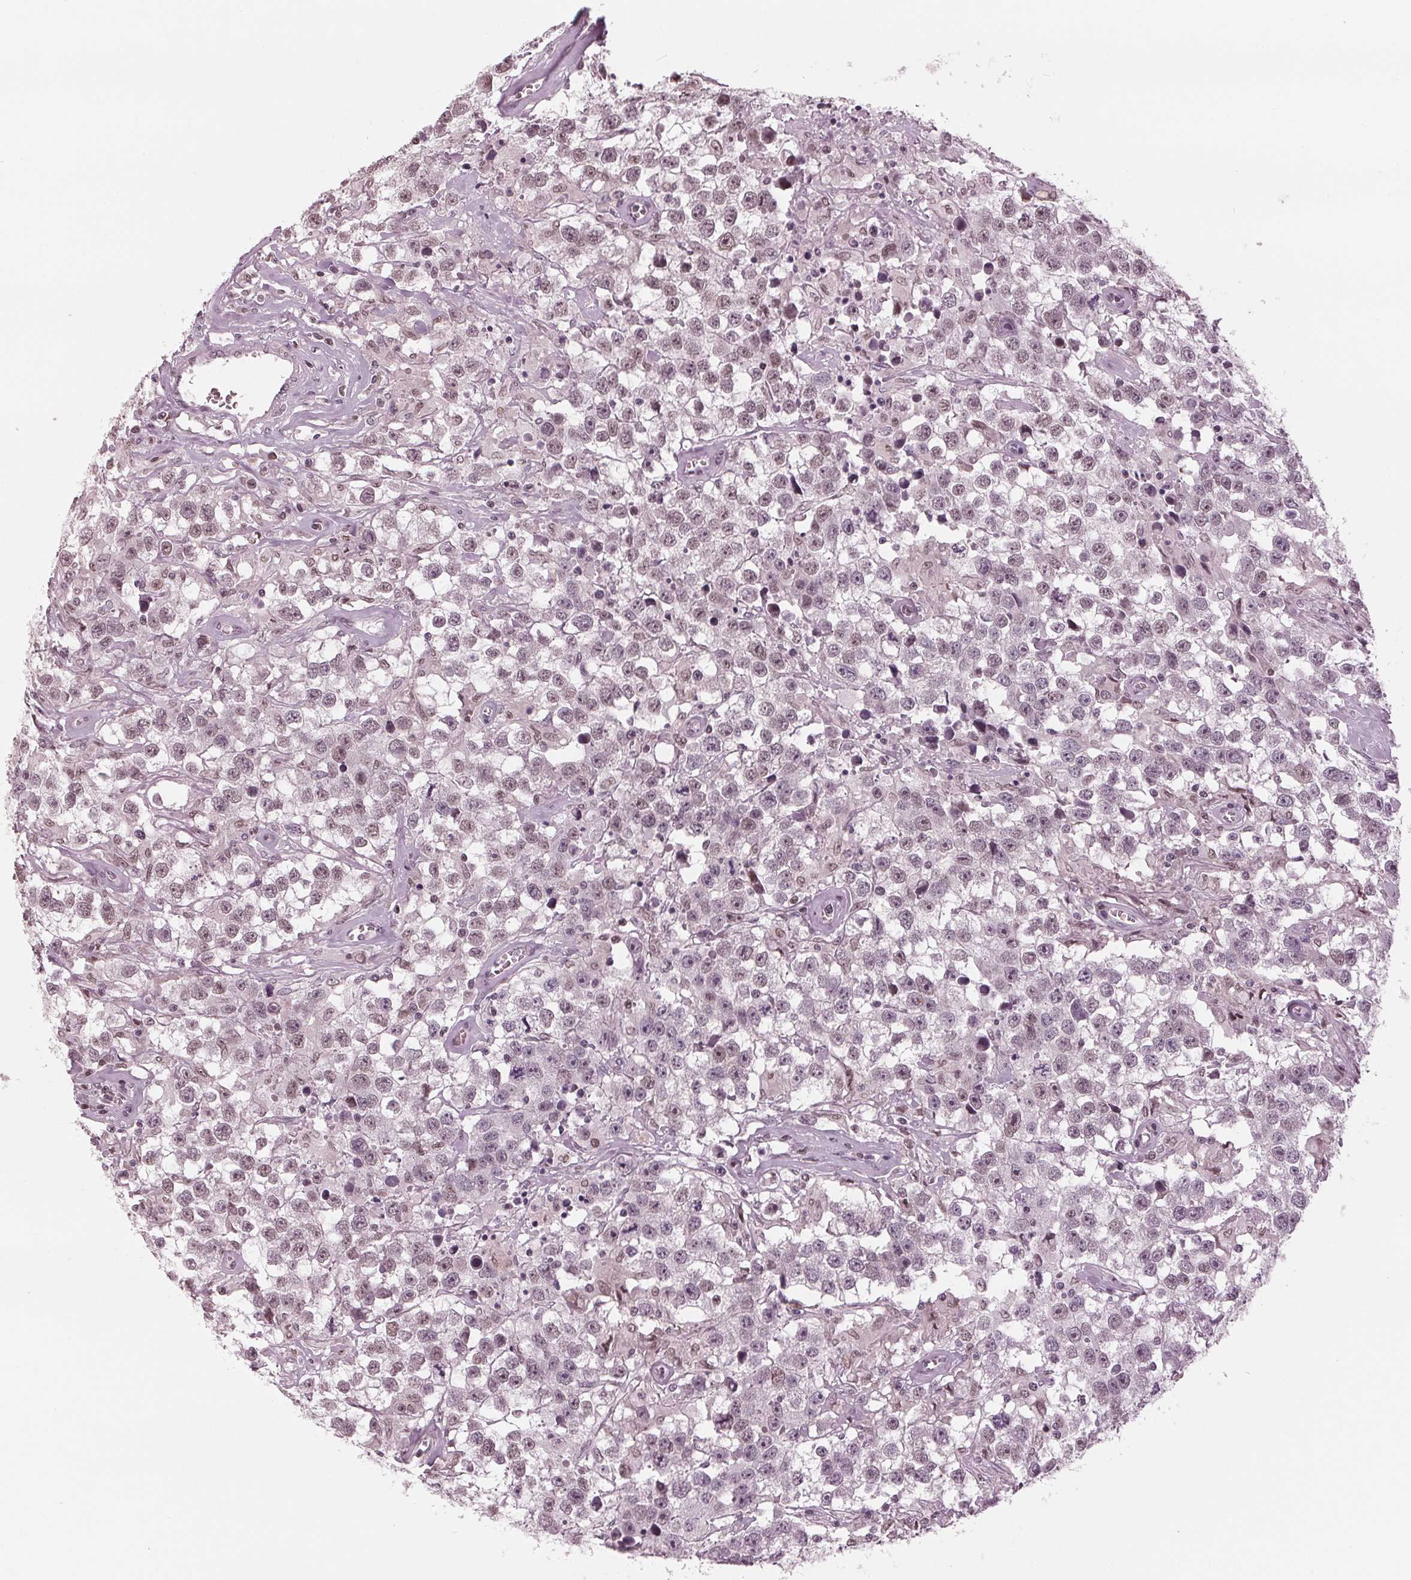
{"staining": {"intensity": "moderate", "quantity": "25%-75%", "location": "nuclear"}, "tissue": "testis cancer", "cell_type": "Tumor cells", "image_type": "cancer", "snomed": [{"axis": "morphology", "description": "Seminoma, NOS"}, {"axis": "topography", "description": "Testis"}], "caption": "Immunohistochemical staining of human seminoma (testis) demonstrates medium levels of moderate nuclear staining in approximately 25%-75% of tumor cells. Immunohistochemistry (ihc) stains the protein in brown and the nuclei are stained blue.", "gene": "DNMT3L", "patient": {"sex": "male", "age": 43}}